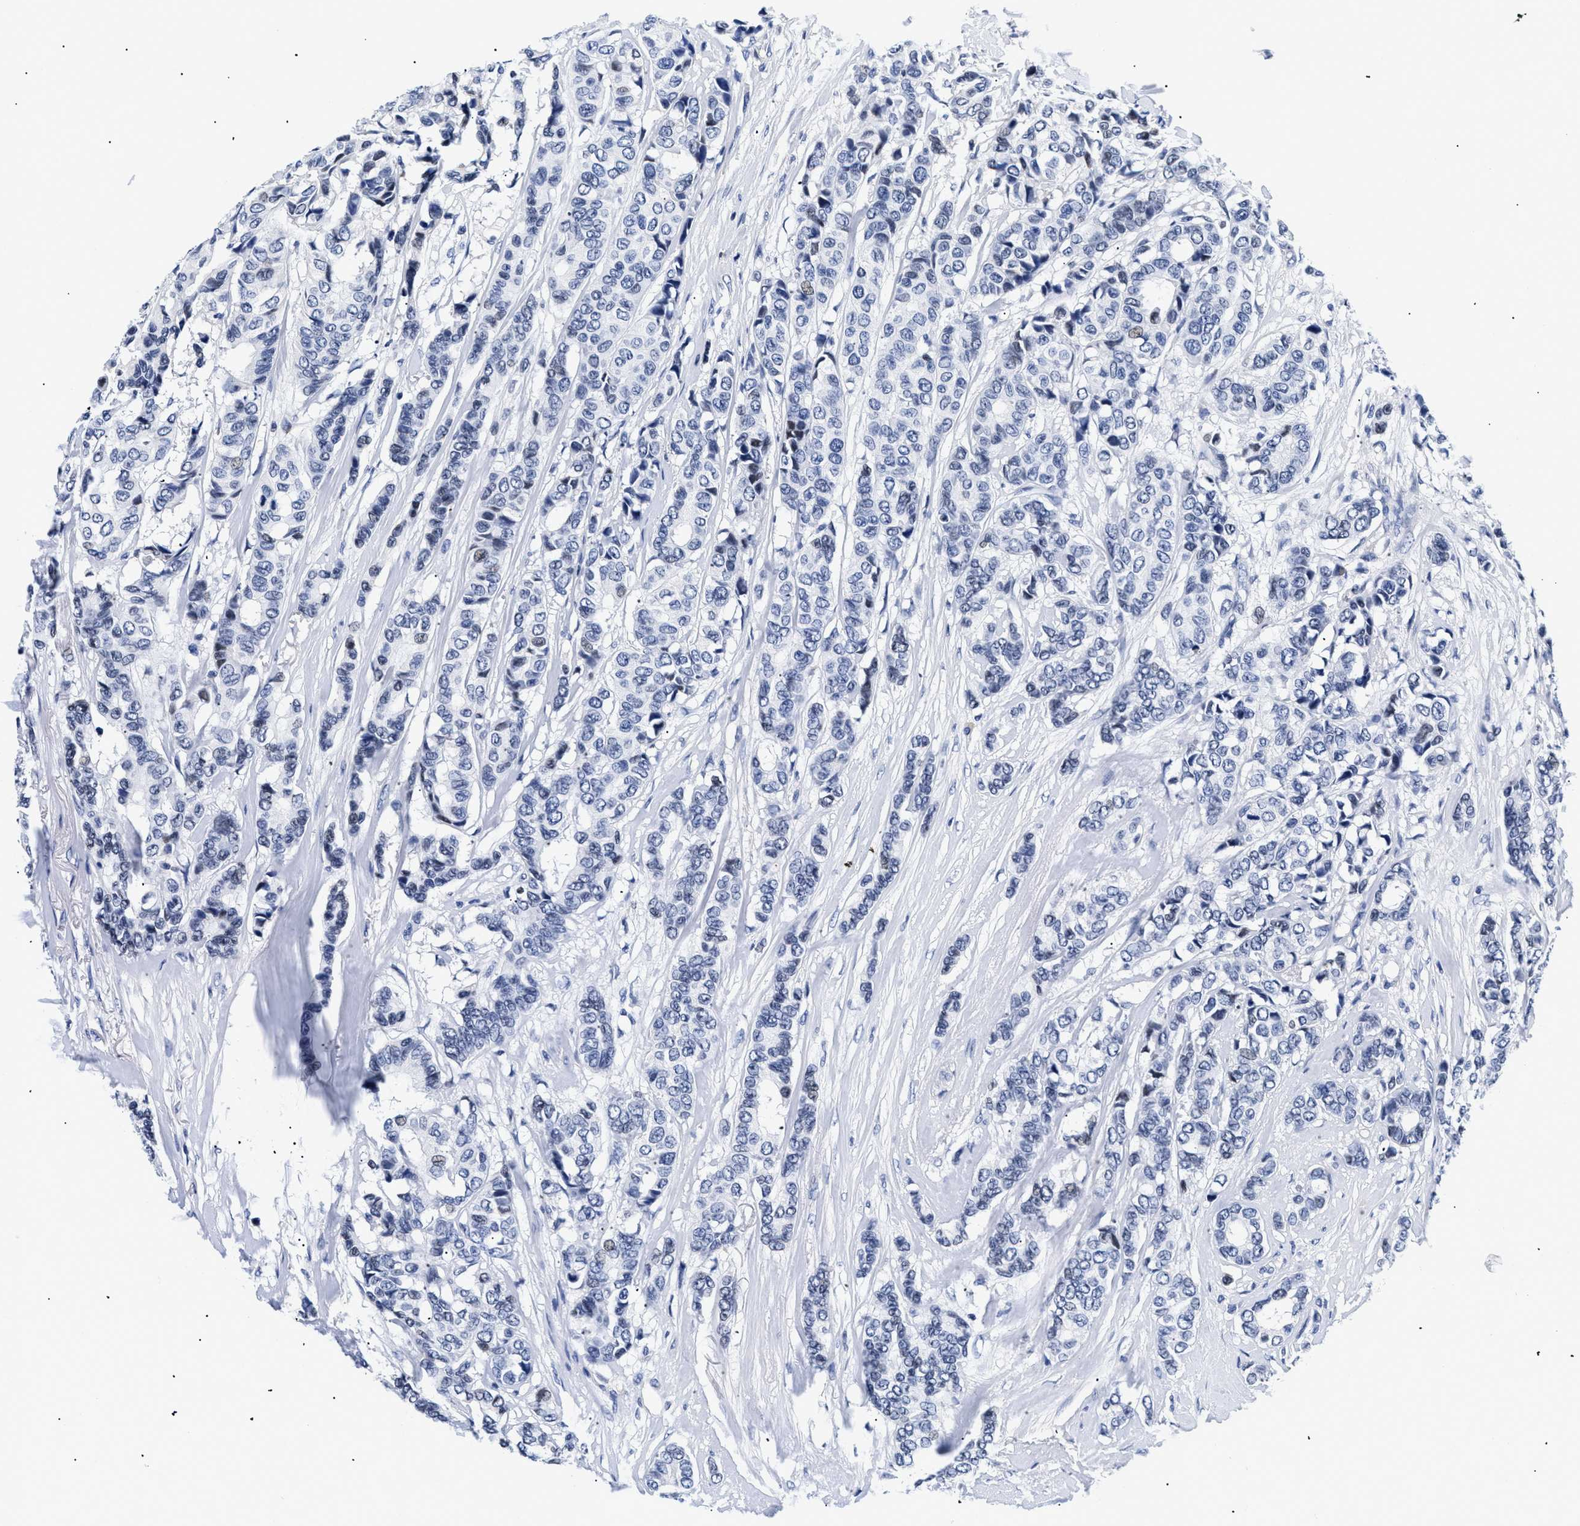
{"staining": {"intensity": "negative", "quantity": "none", "location": "none"}, "tissue": "breast cancer", "cell_type": "Tumor cells", "image_type": "cancer", "snomed": [{"axis": "morphology", "description": "Duct carcinoma"}, {"axis": "topography", "description": "Breast"}], "caption": "Tumor cells are negative for brown protein staining in invasive ductal carcinoma (breast).", "gene": "SHD", "patient": {"sex": "female", "age": 87}}